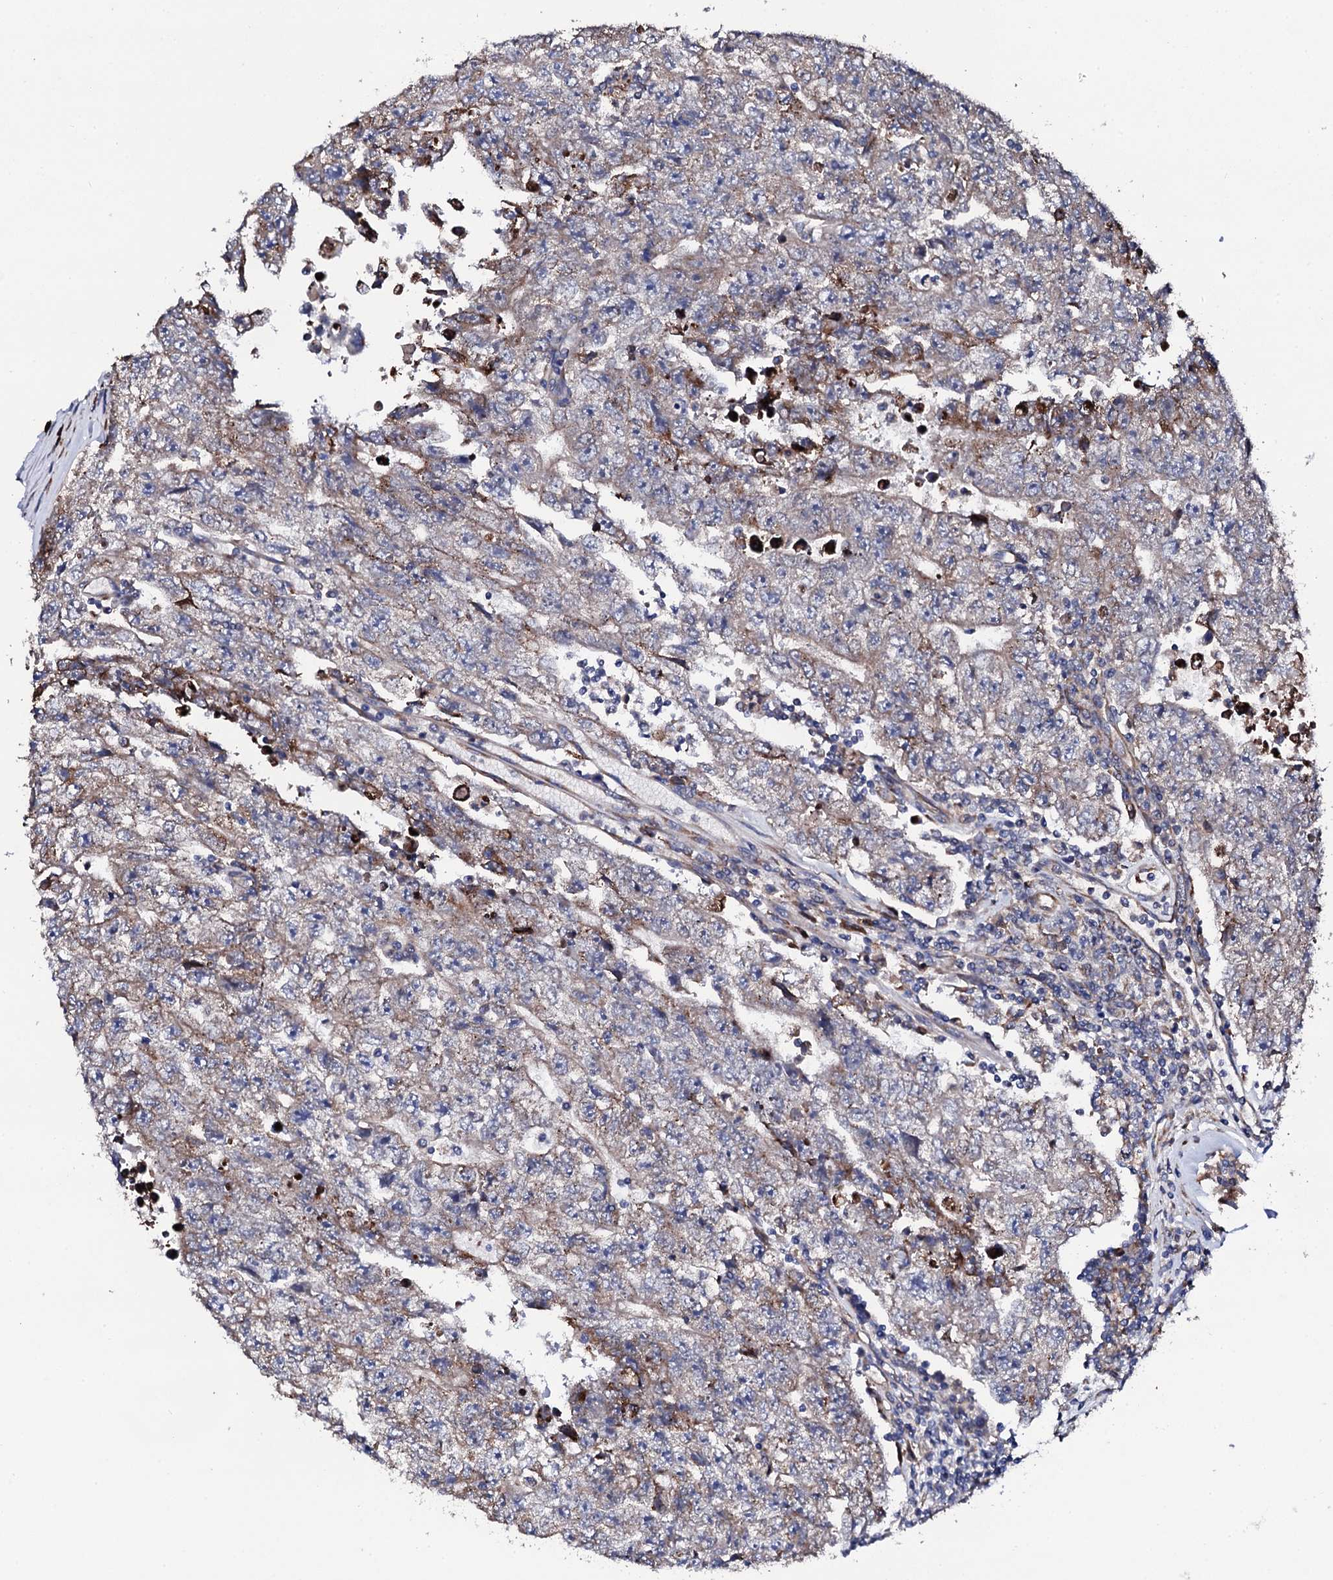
{"staining": {"intensity": "weak", "quantity": "25%-75%", "location": "cytoplasmic/membranous"}, "tissue": "testis cancer", "cell_type": "Tumor cells", "image_type": "cancer", "snomed": [{"axis": "morphology", "description": "Carcinoma, Embryonal, NOS"}, {"axis": "topography", "description": "Testis"}], "caption": "Protein staining by immunohistochemistry (IHC) displays weak cytoplasmic/membranous positivity in approximately 25%-75% of tumor cells in testis cancer.", "gene": "LIPT2", "patient": {"sex": "male", "age": 17}}